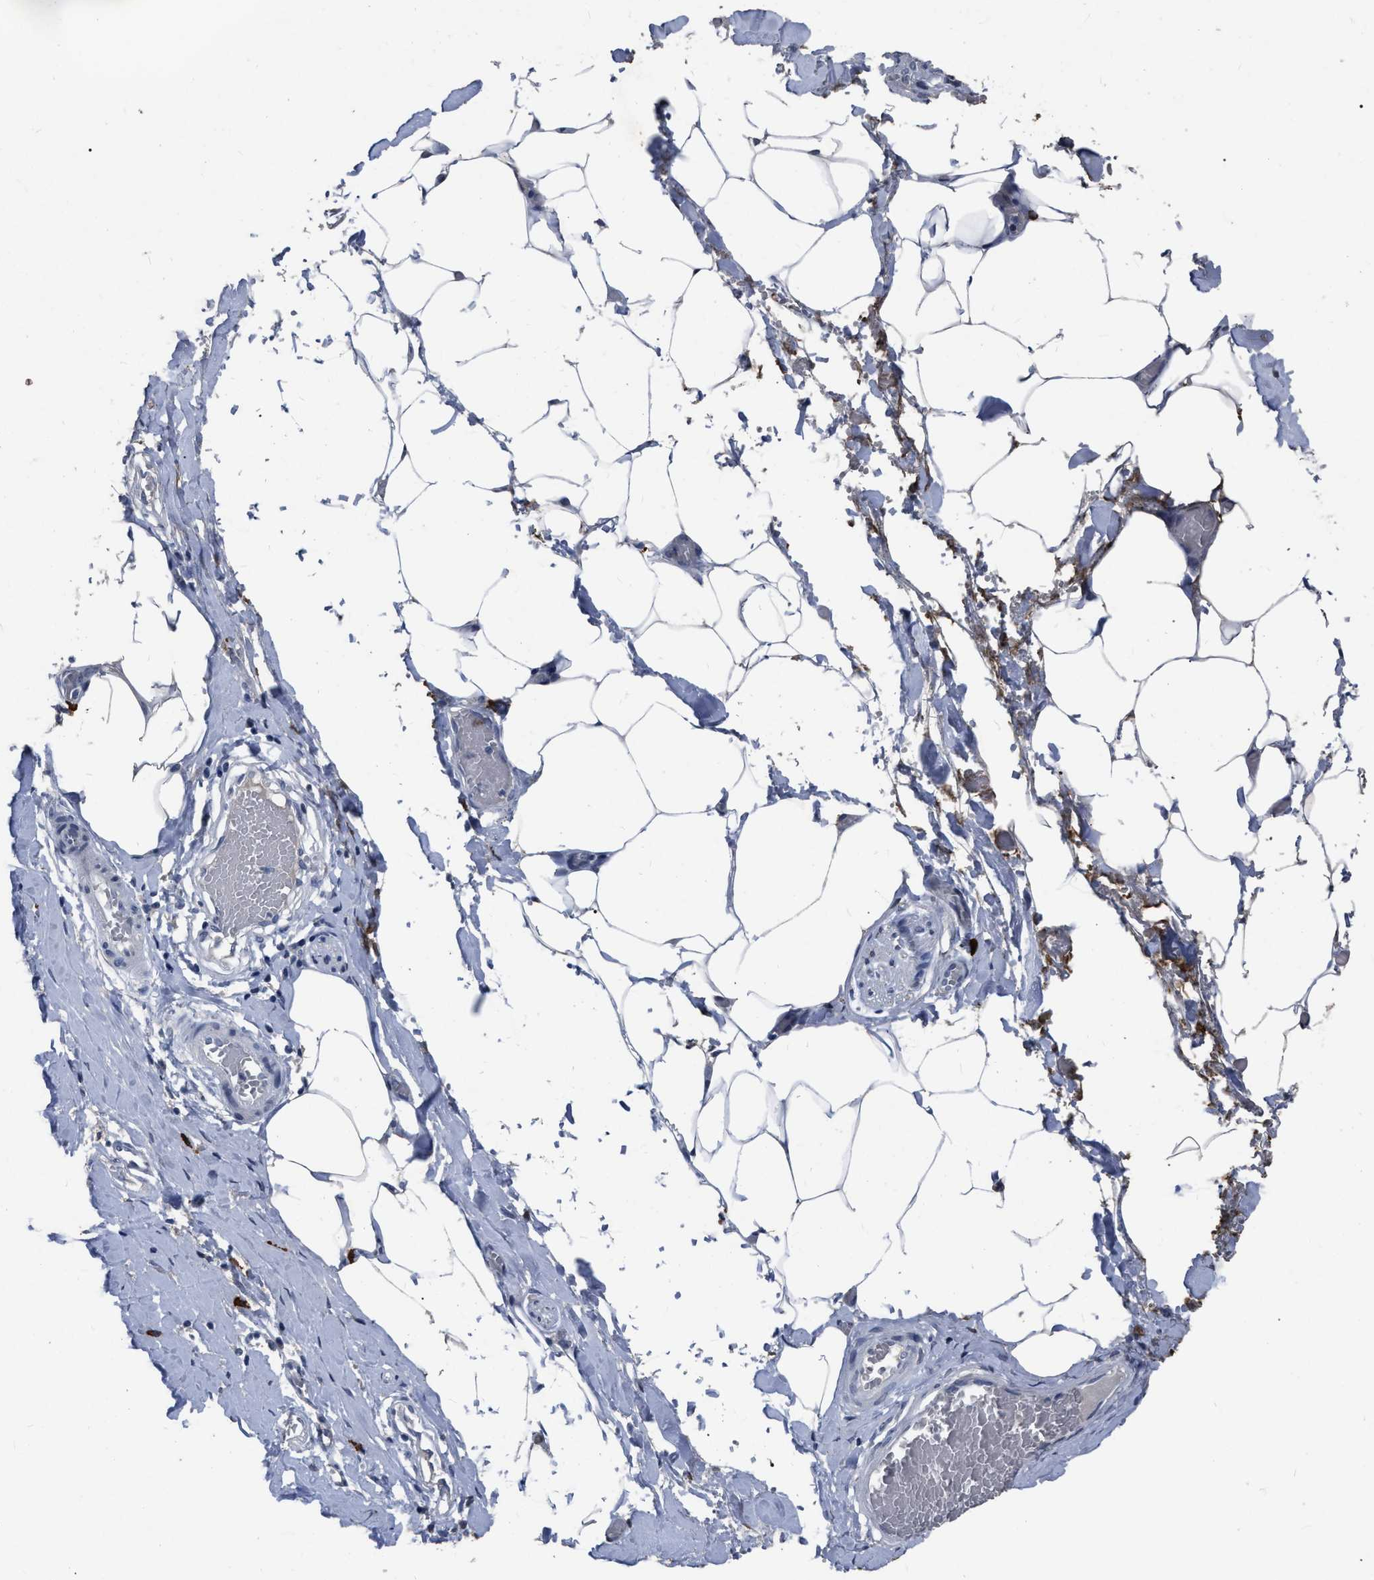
{"staining": {"intensity": "weak", "quantity": "25%-75%", "location": "cytoplasmic/membranous"}, "tissue": "adipose tissue", "cell_type": "Adipocytes", "image_type": "normal", "snomed": [{"axis": "morphology", "description": "Normal tissue, NOS"}, {"axis": "morphology", "description": "Adenocarcinoma, NOS"}, {"axis": "topography", "description": "Colon"}, {"axis": "topography", "description": "Peripheral nerve tissue"}], "caption": "DAB immunohistochemical staining of normal human adipose tissue reveals weak cytoplasmic/membranous protein positivity in approximately 25%-75% of adipocytes.", "gene": "HABP2", "patient": {"sex": "male", "age": 14}}